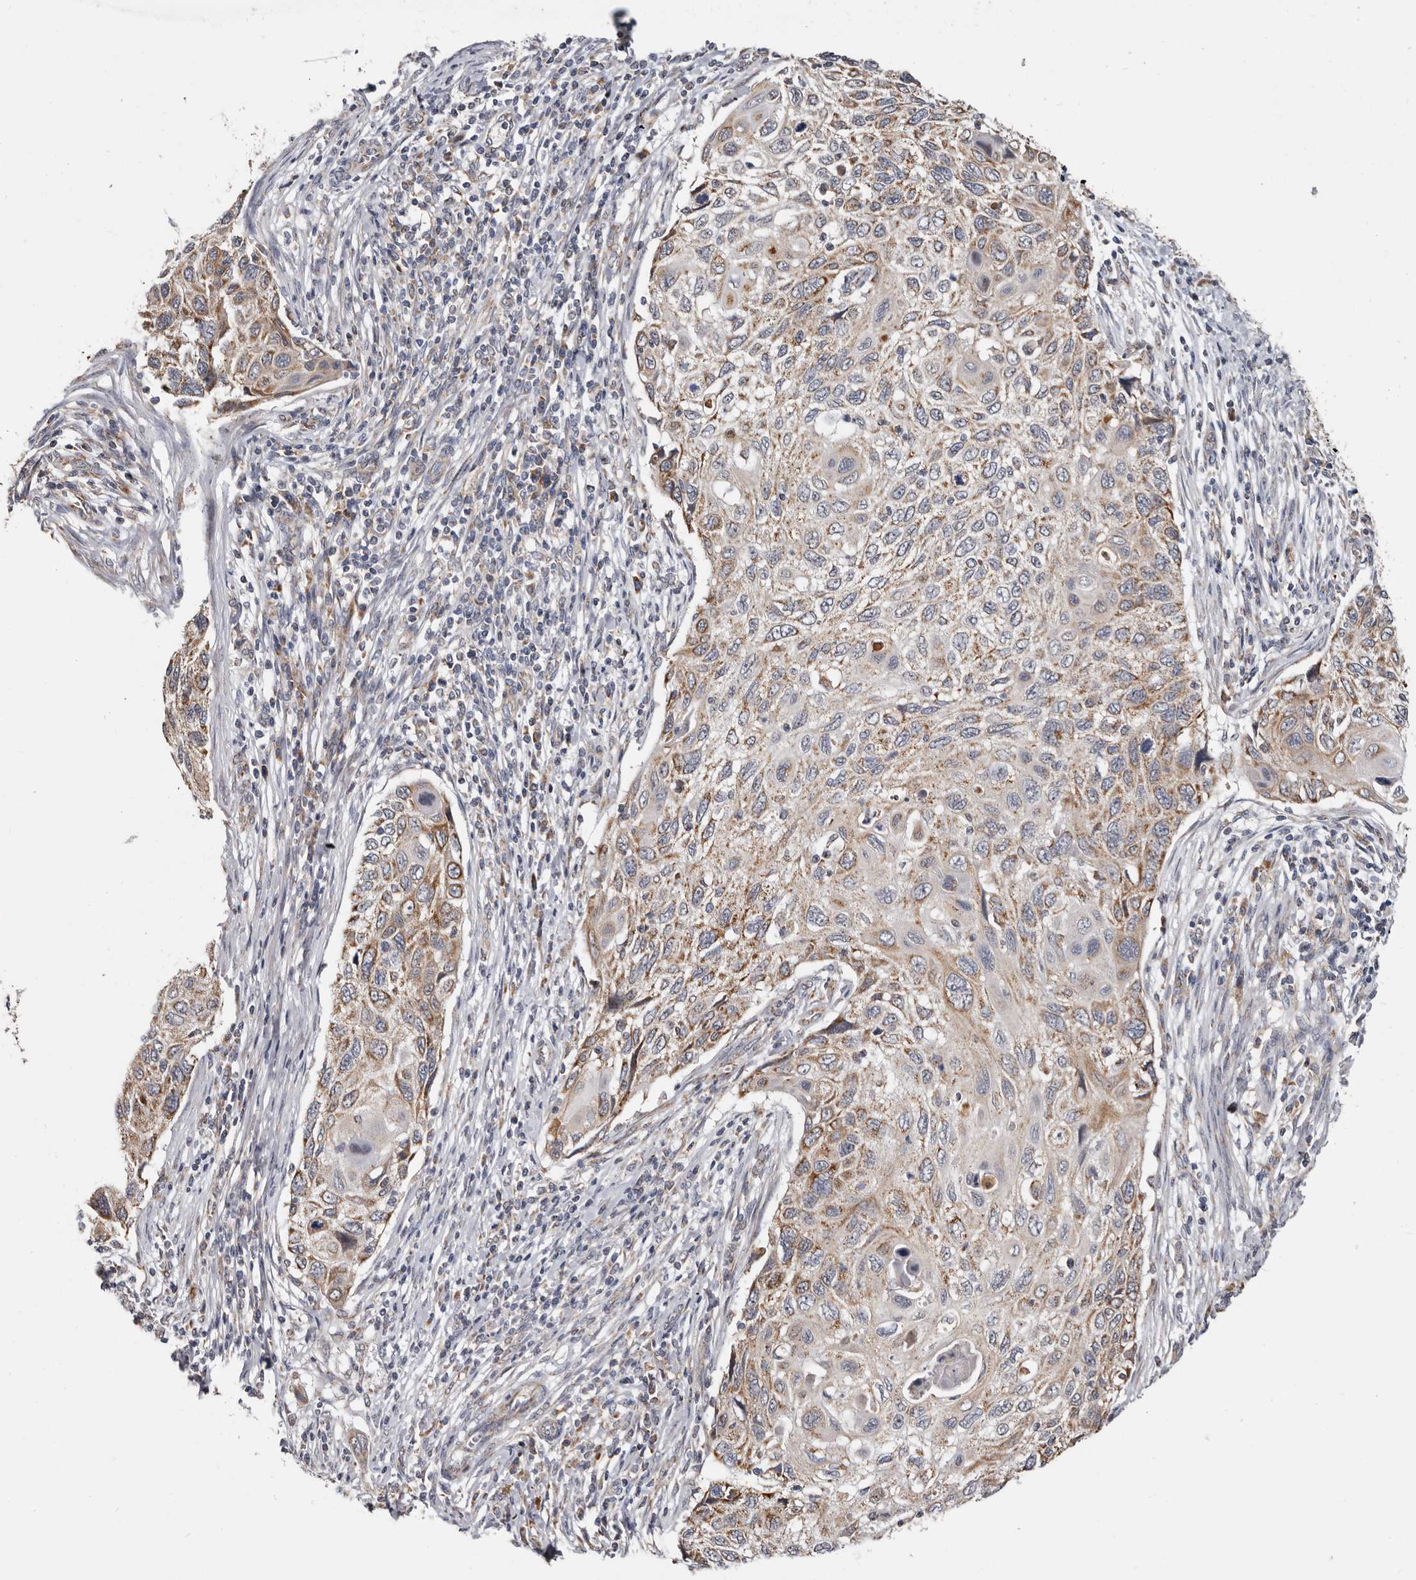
{"staining": {"intensity": "moderate", "quantity": ">75%", "location": "cytoplasmic/membranous"}, "tissue": "cervical cancer", "cell_type": "Tumor cells", "image_type": "cancer", "snomed": [{"axis": "morphology", "description": "Squamous cell carcinoma, NOS"}, {"axis": "topography", "description": "Cervix"}], "caption": "An image of human cervical squamous cell carcinoma stained for a protein exhibits moderate cytoplasmic/membranous brown staining in tumor cells.", "gene": "MRPL18", "patient": {"sex": "female", "age": 70}}